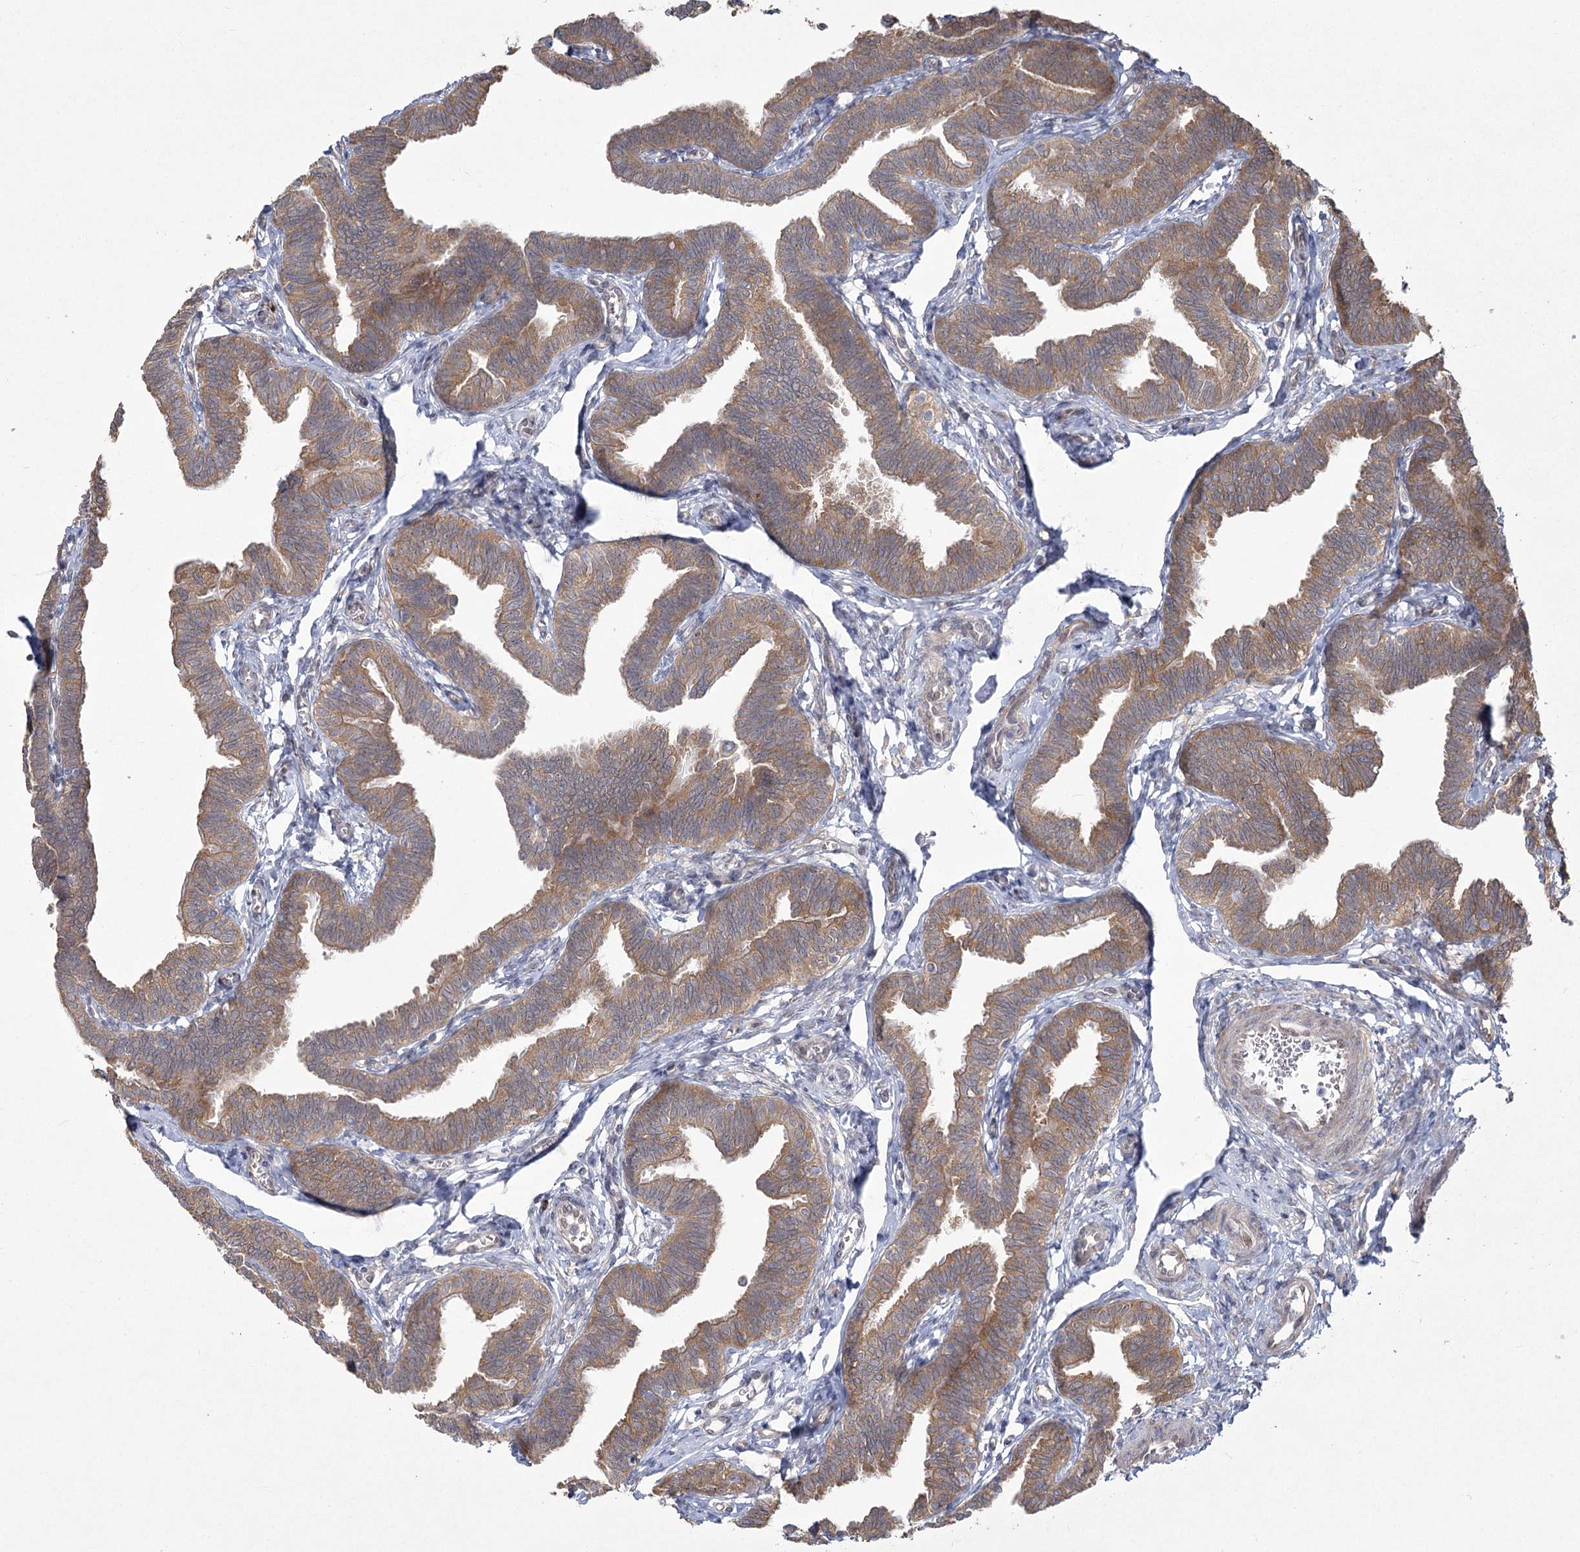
{"staining": {"intensity": "moderate", "quantity": ">75%", "location": "cytoplasmic/membranous"}, "tissue": "fallopian tube", "cell_type": "Glandular cells", "image_type": "normal", "snomed": [{"axis": "morphology", "description": "Normal tissue, NOS"}, {"axis": "topography", "description": "Fallopian tube"}, {"axis": "topography", "description": "Ovary"}], "caption": "Immunohistochemistry (IHC) photomicrograph of normal human fallopian tube stained for a protein (brown), which demonstrates medium levels of moderate cytoplasmic/membranous expression in about >75% of glandular cells.", "gene": "CAMTA1", "patient": {"sex": "female", "age": 23}}